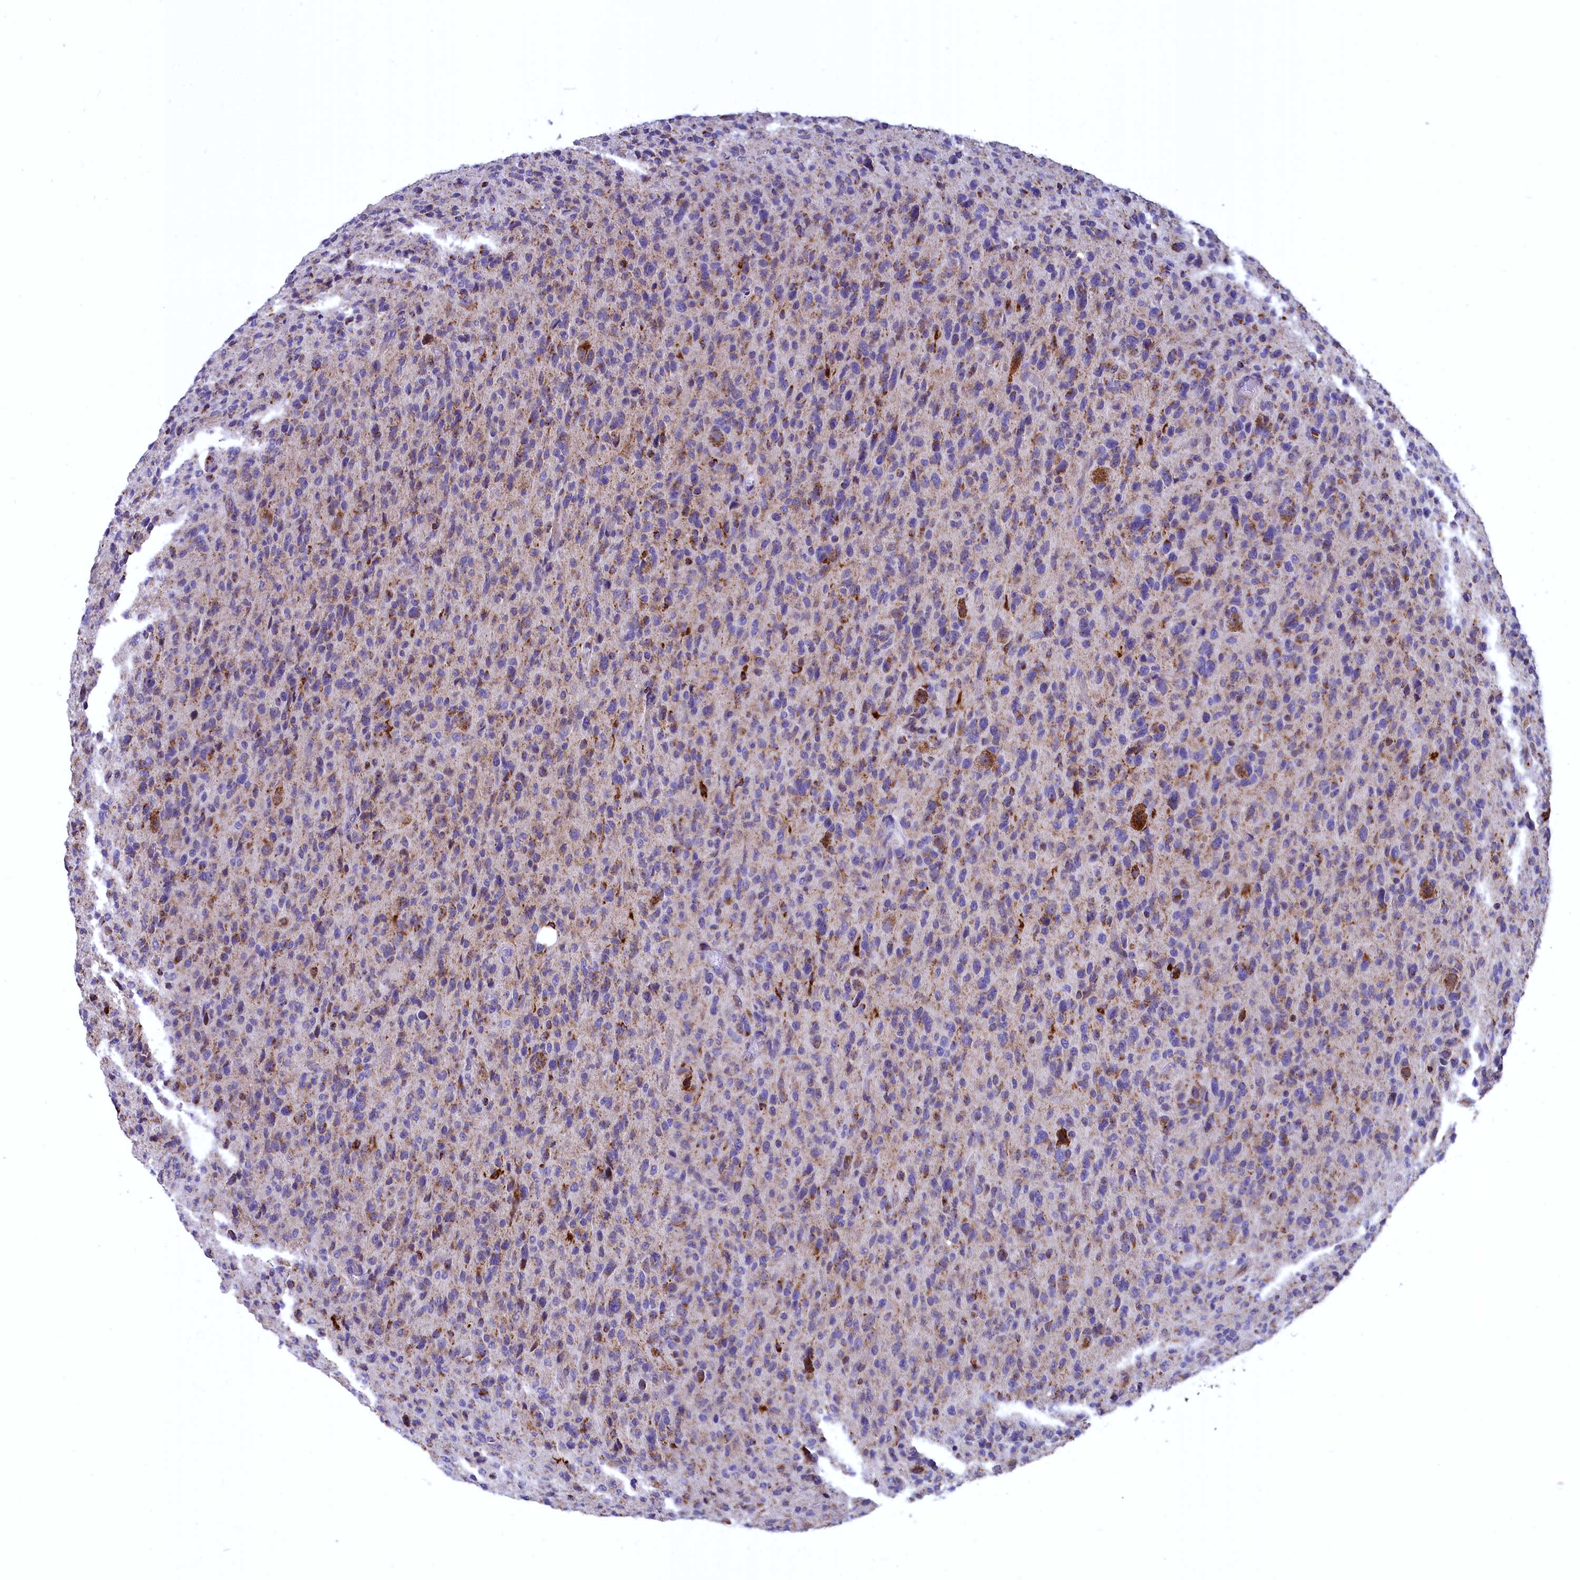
{"staining": {"intensity": "moderate", "quantity": "<25%", "location": "cytoplasmic/membranous"}, "tissue": "glioma", "cell_type": "Tumor cells", "image_type": "cancer", "snomed": [{"axis": "morphology", "description": "Glioma, malignant, High grade"}, {"axis": "topography", "description": "Brain"}], "caption": "Immunohistochemistry (IHC) (DAB) staining of human malignant high-grade glioma displays moderate cytoplasmic/membranous protein staining in approximately <25% of tumor cells.", "gene": "COX17", "patient": {"sex": "female", "age": 57}}